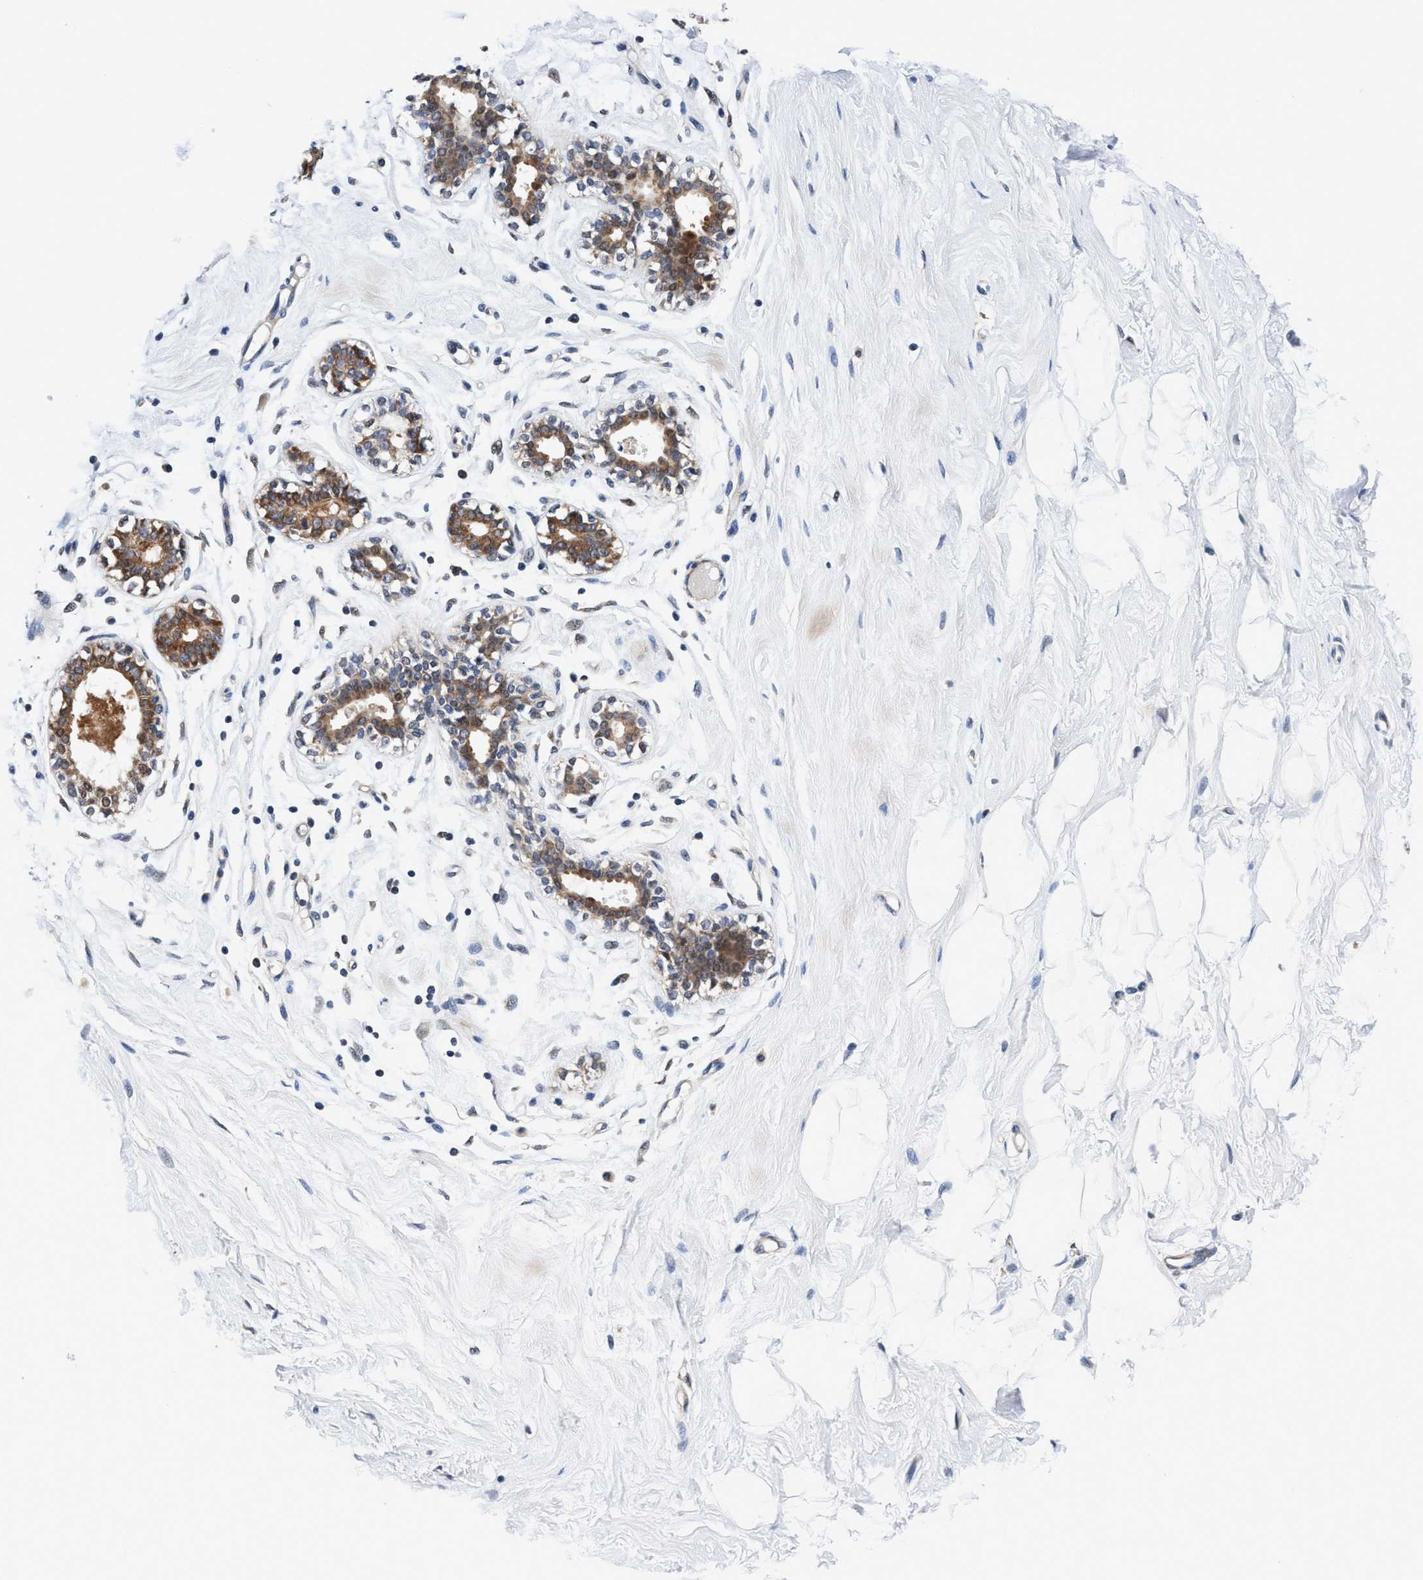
{"staining": {"intensity": "negative", "quantity": "none", "location": "none"}, "tissue": "breast", "cell_type": "Adipocytes", "image_type": "normal", "snomed": [{"axis": "morphology", "description": "Normal tissue, NOS"}, {"axis": "topography", "description": "Breast"}], "caption": "Adipocytes are negative for brown protein staining in unremarkable breast.", "gene": "AGAP2", "patient": {"sex": "female", "age": 23}}